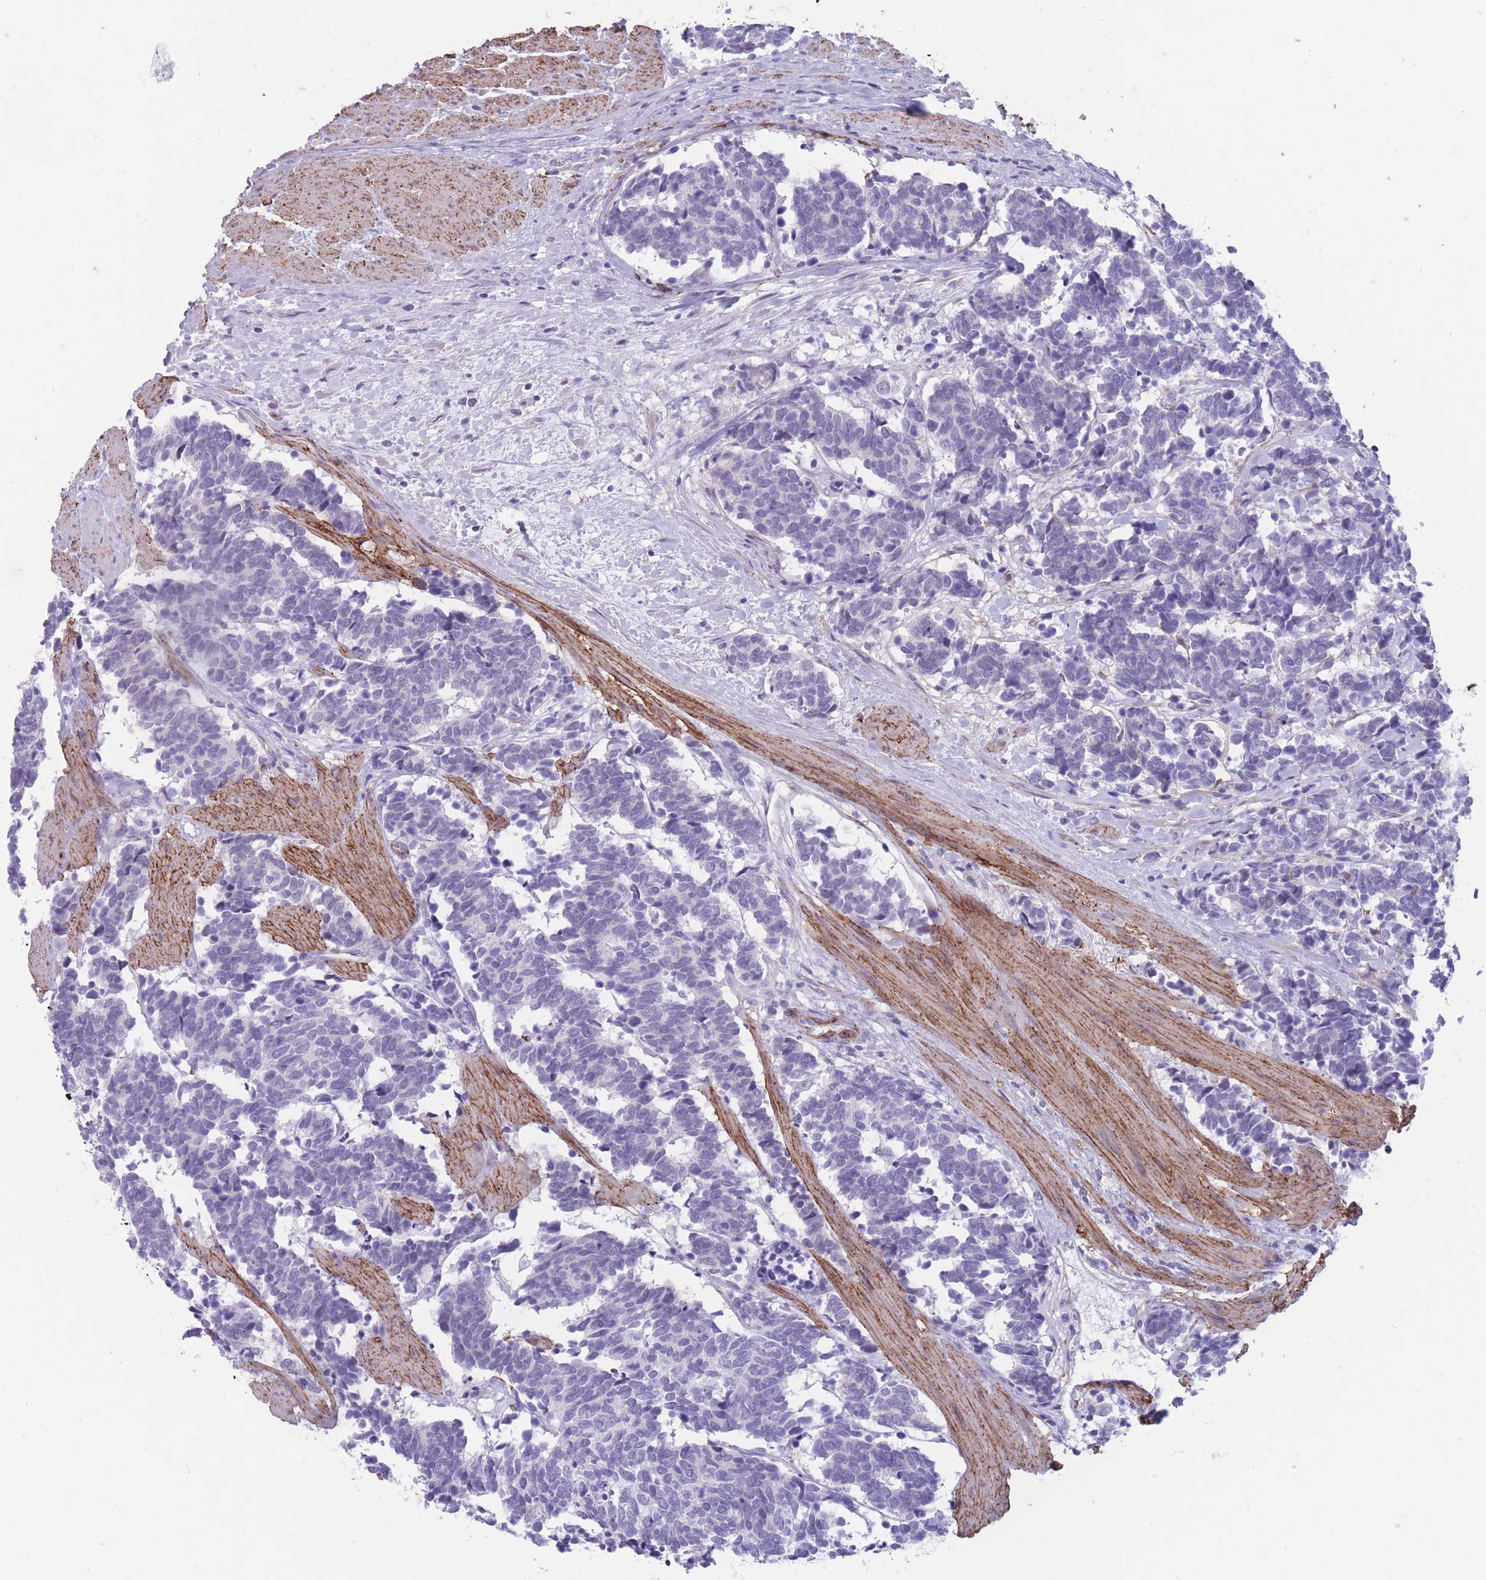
{"staining": {"intensity": "negative", "quantity": "none", "location": "none"}, "tissue": "carcinoid", "cell_type": "Tumor cells", "image_type": "cancer", "snomed": [{"axis": "morphology", "description": "Carcinoma, NOS"}, {"axis": "morphology", "description": "Carcinoid, malignant, NOS"}, {"axis": "topography", "description": "Prostate"}], "caption": "A high-resolution histopathology image shows immunohistochemistry staining of carcinoid, which demonstrates no significant staining in tumor cells.", "gene": "DPYD", "patient": {"sex": "male", "age": 57}}